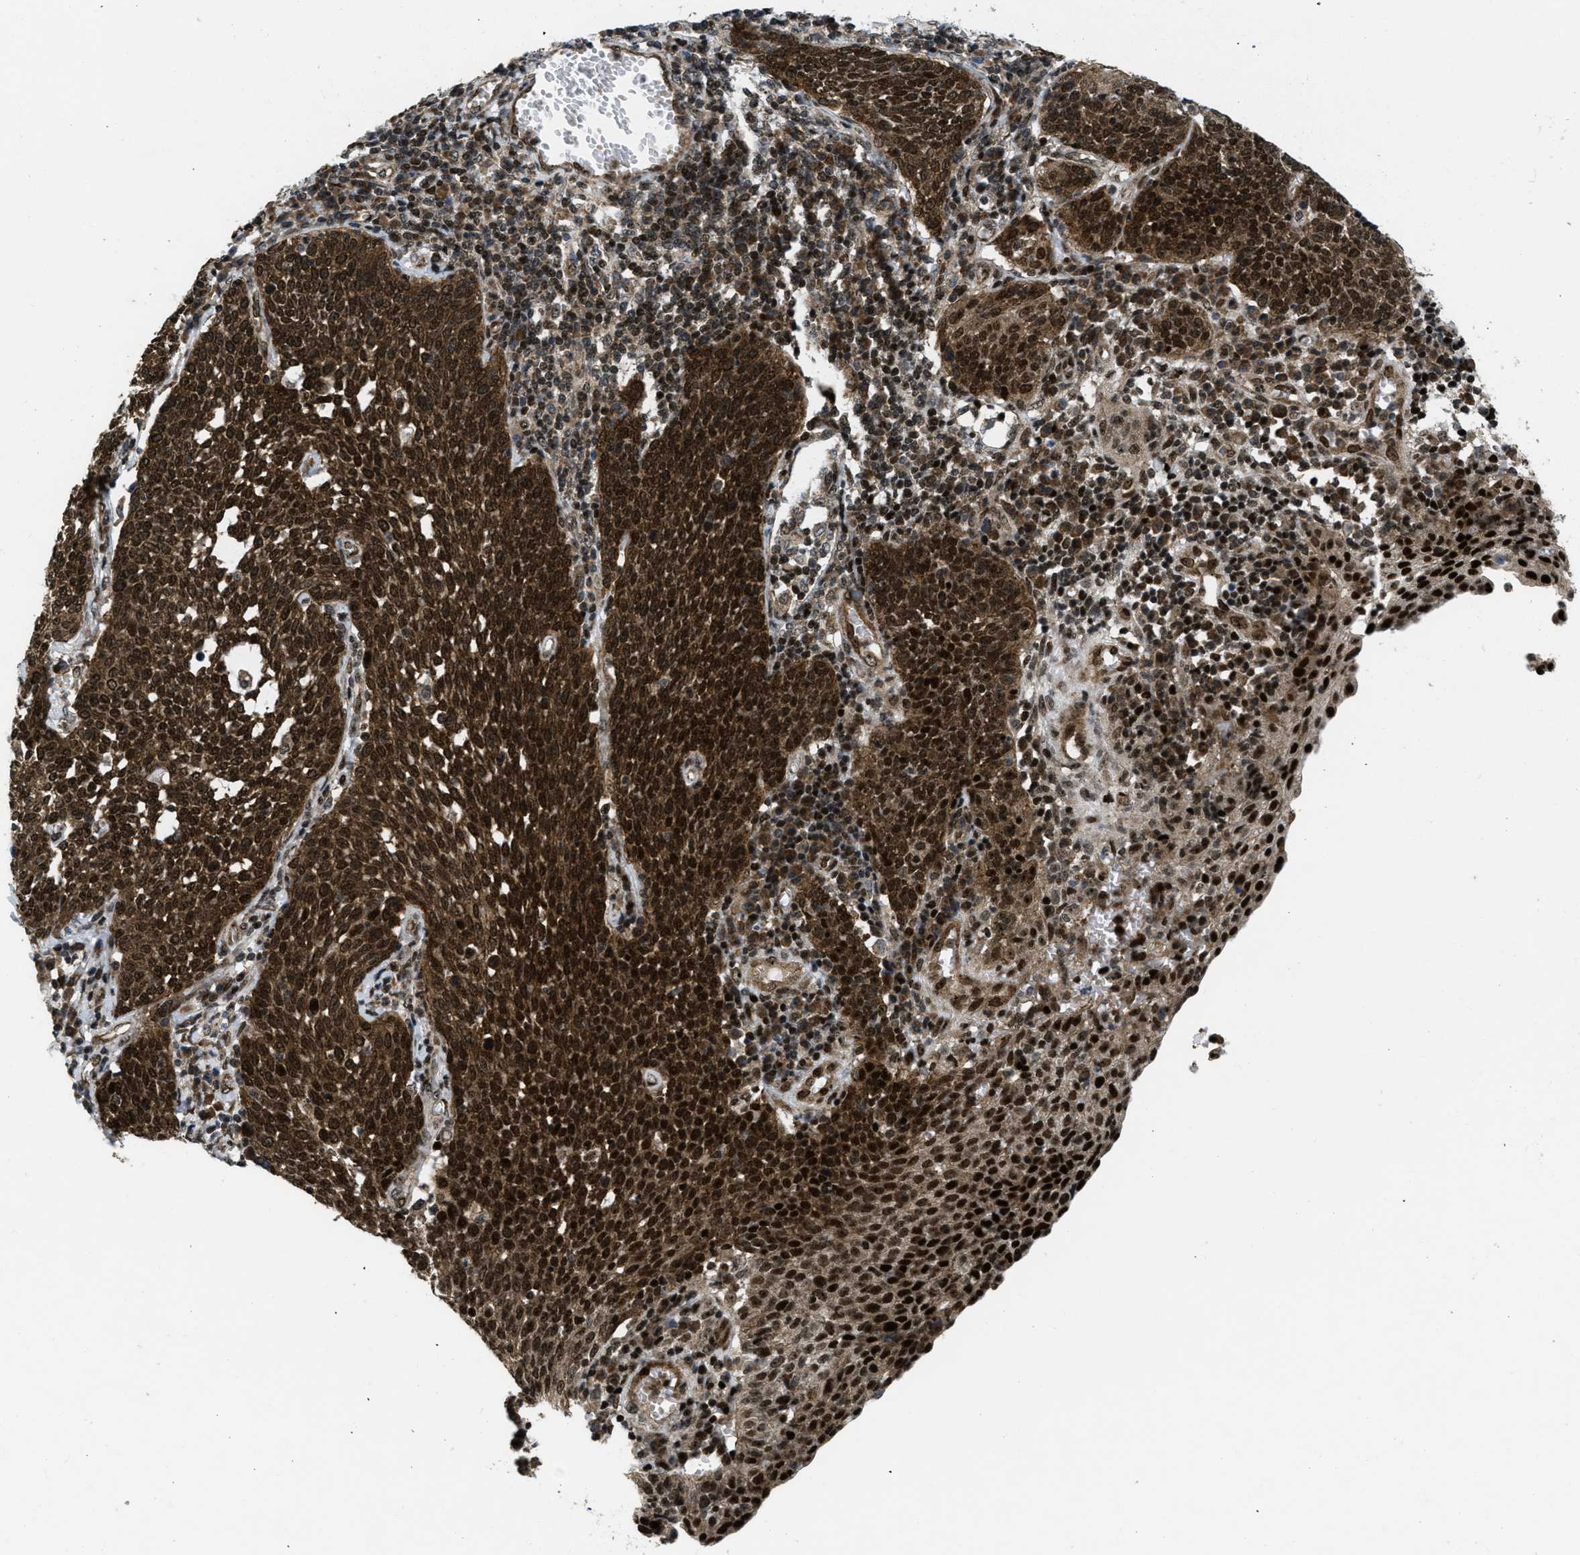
{"staining": {"intensity": "strong", "quantity": ">75%", "location": "cytoplasmic/membranous,nuclear"}, "tissue": "cervical cancer", "cell_type": "Tumor cells", "image_type": "cancer", "snomed": [{"axis": "morphology", "description": "Squamous cell carcinoma, NOS"}, {"axis": "topography", "description": "Cervix"}], "caption": "Cervical cancer (squamous cell carcinoma) was stained to show a protein in brown. There is high levels of strong cytoplasmic/membranous and nuclear positivity in approximately >75% of tumor cells.", "gene": "PPP2CB", "patient": {"sex": "female", "age": 34}}